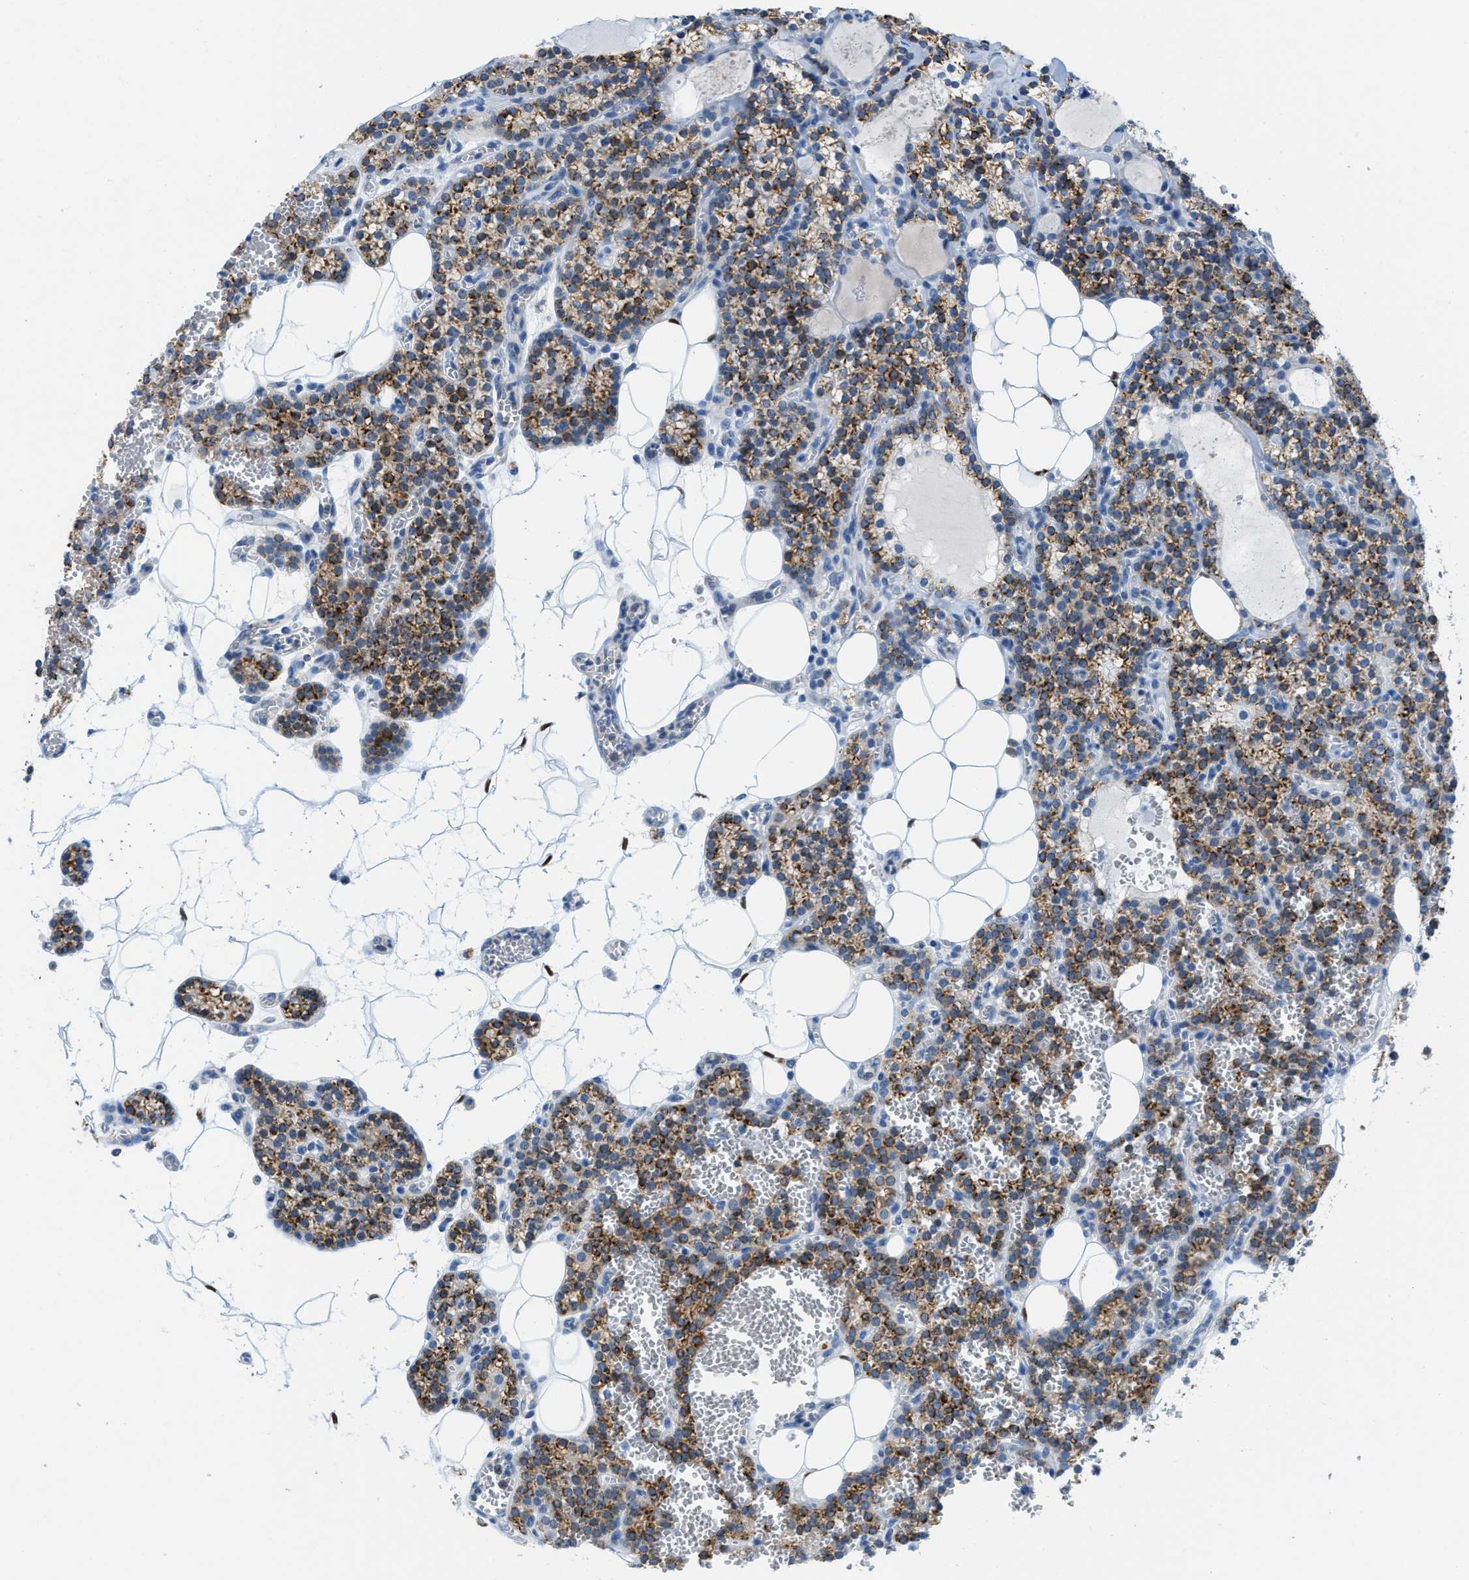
{"staining": {"intensity": "strong", "quantity": ">75%", "location": "cytoplasmic/membranous"}, "tissue": "parathyroid gland", "cell_type": "Glandular cells", "image_type": "normal", "snomed": [{"axis": "morphology", "description": "Normal tissue, NOS"}, {"axis": "morphology", "description": "Adenoma, NOS"}, {"axis": "topography", "description": "Parathyroid gland"}], "caption": "Strong cytoplasmic/membranous protein positivity is identified in approximately >75% of glandular cells in parathyroid gland.", "gene": "PTDSS1", "patient": {"sex": "female", "age": 58}}